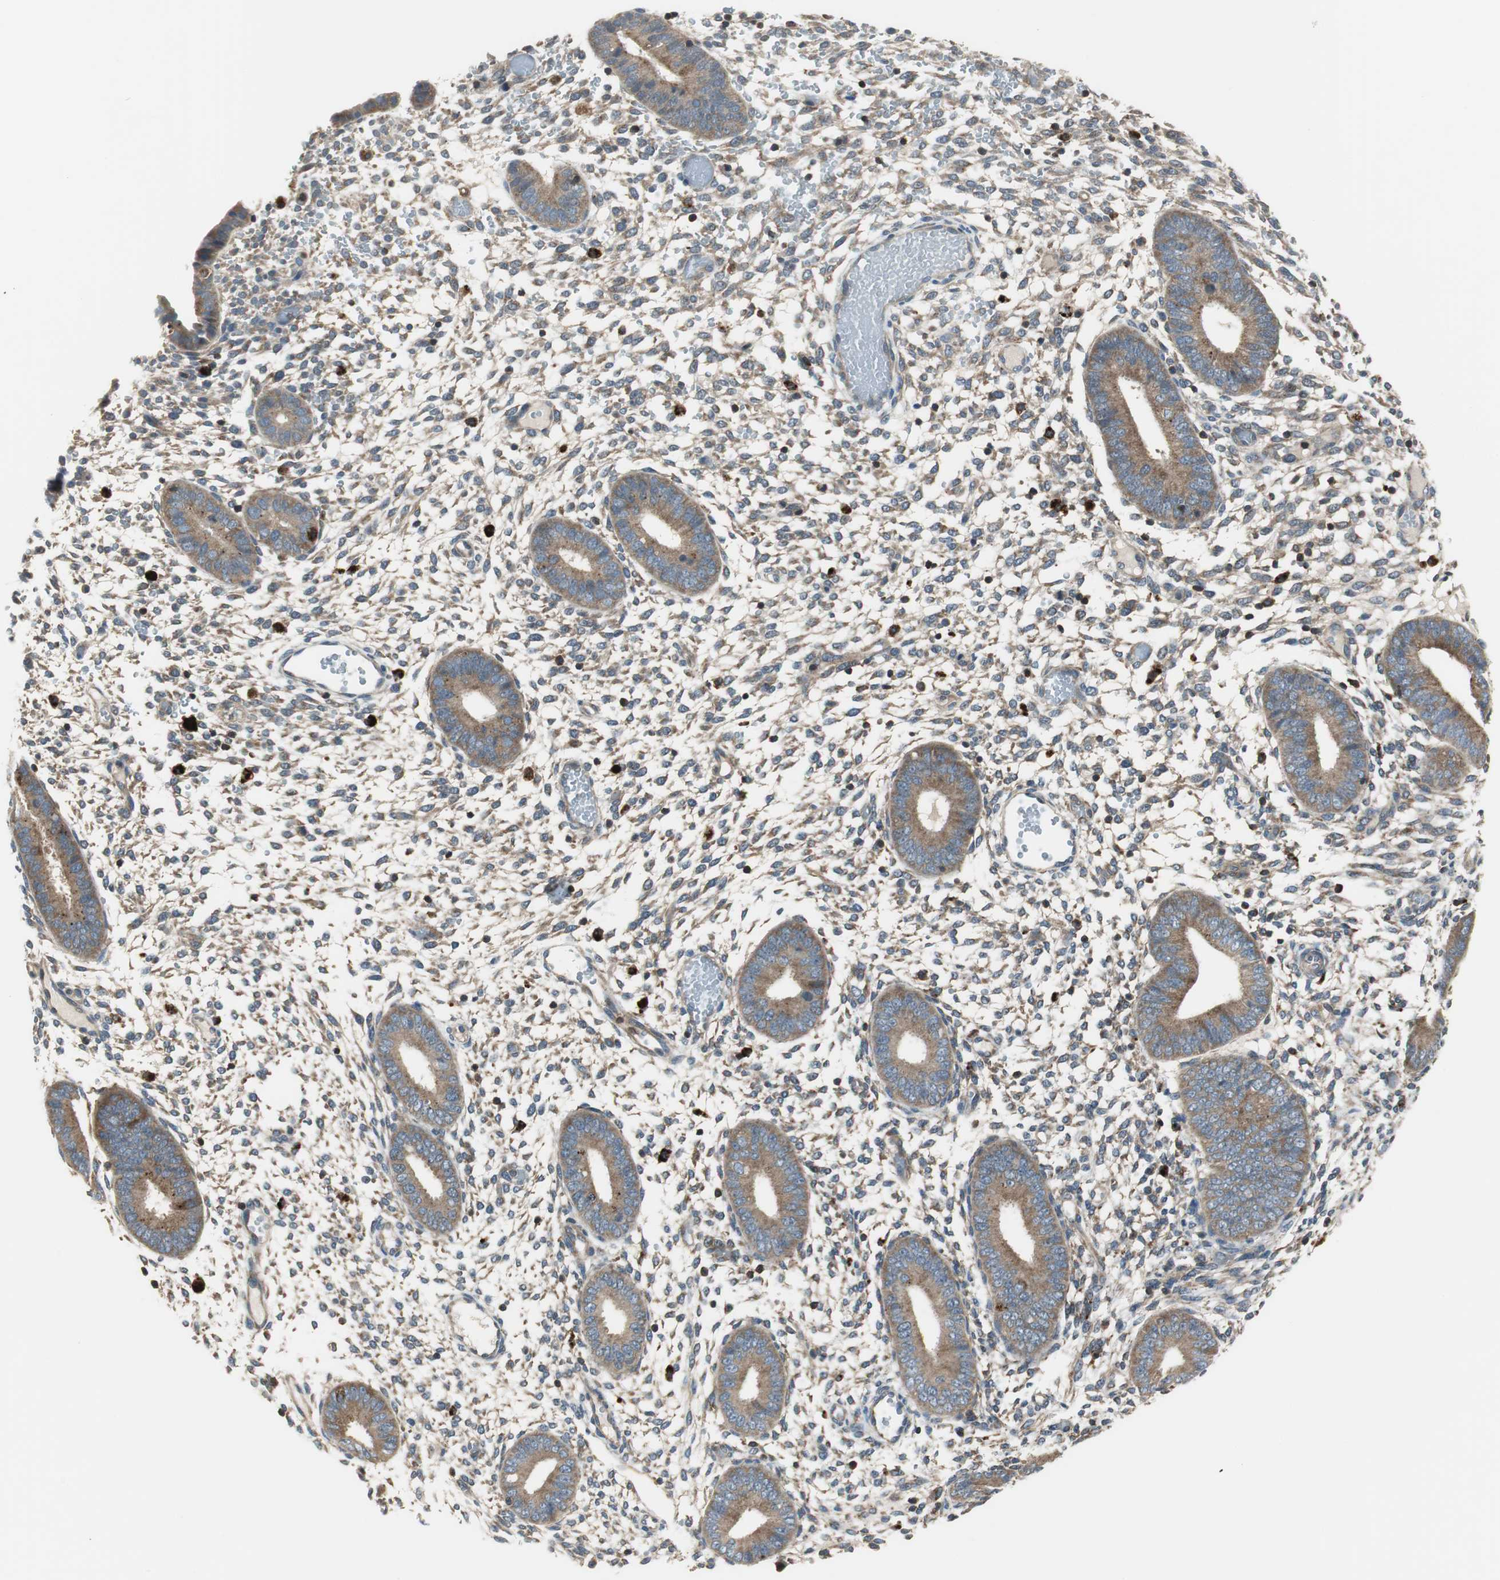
{"staining": {"intensity": "moderate", "quantity": ">75%", "location": "cytoplasmic/membranous"}, "tissue": "endometrium", "cell_type": "Cells in endometrial stroma", "image_type": "normal", "snomed": [{"axis": "morphology", "description": "Normal tissue, NOS"}, {"axis": "topography", "description": "Endometrium"}], "caption": "IHC of benign human endometrium displays medium levels of moderate cytoplasmic/membranous staining in about >75% of cells in endometrial stroma. The staining was performed using DAB to visualize the protein expression in brown, while the nuclei were stained in blue with hematoxylin (Magnification: 20x).", "gene": "NCK1", "patient": {"sex": "female", "age": 42}}